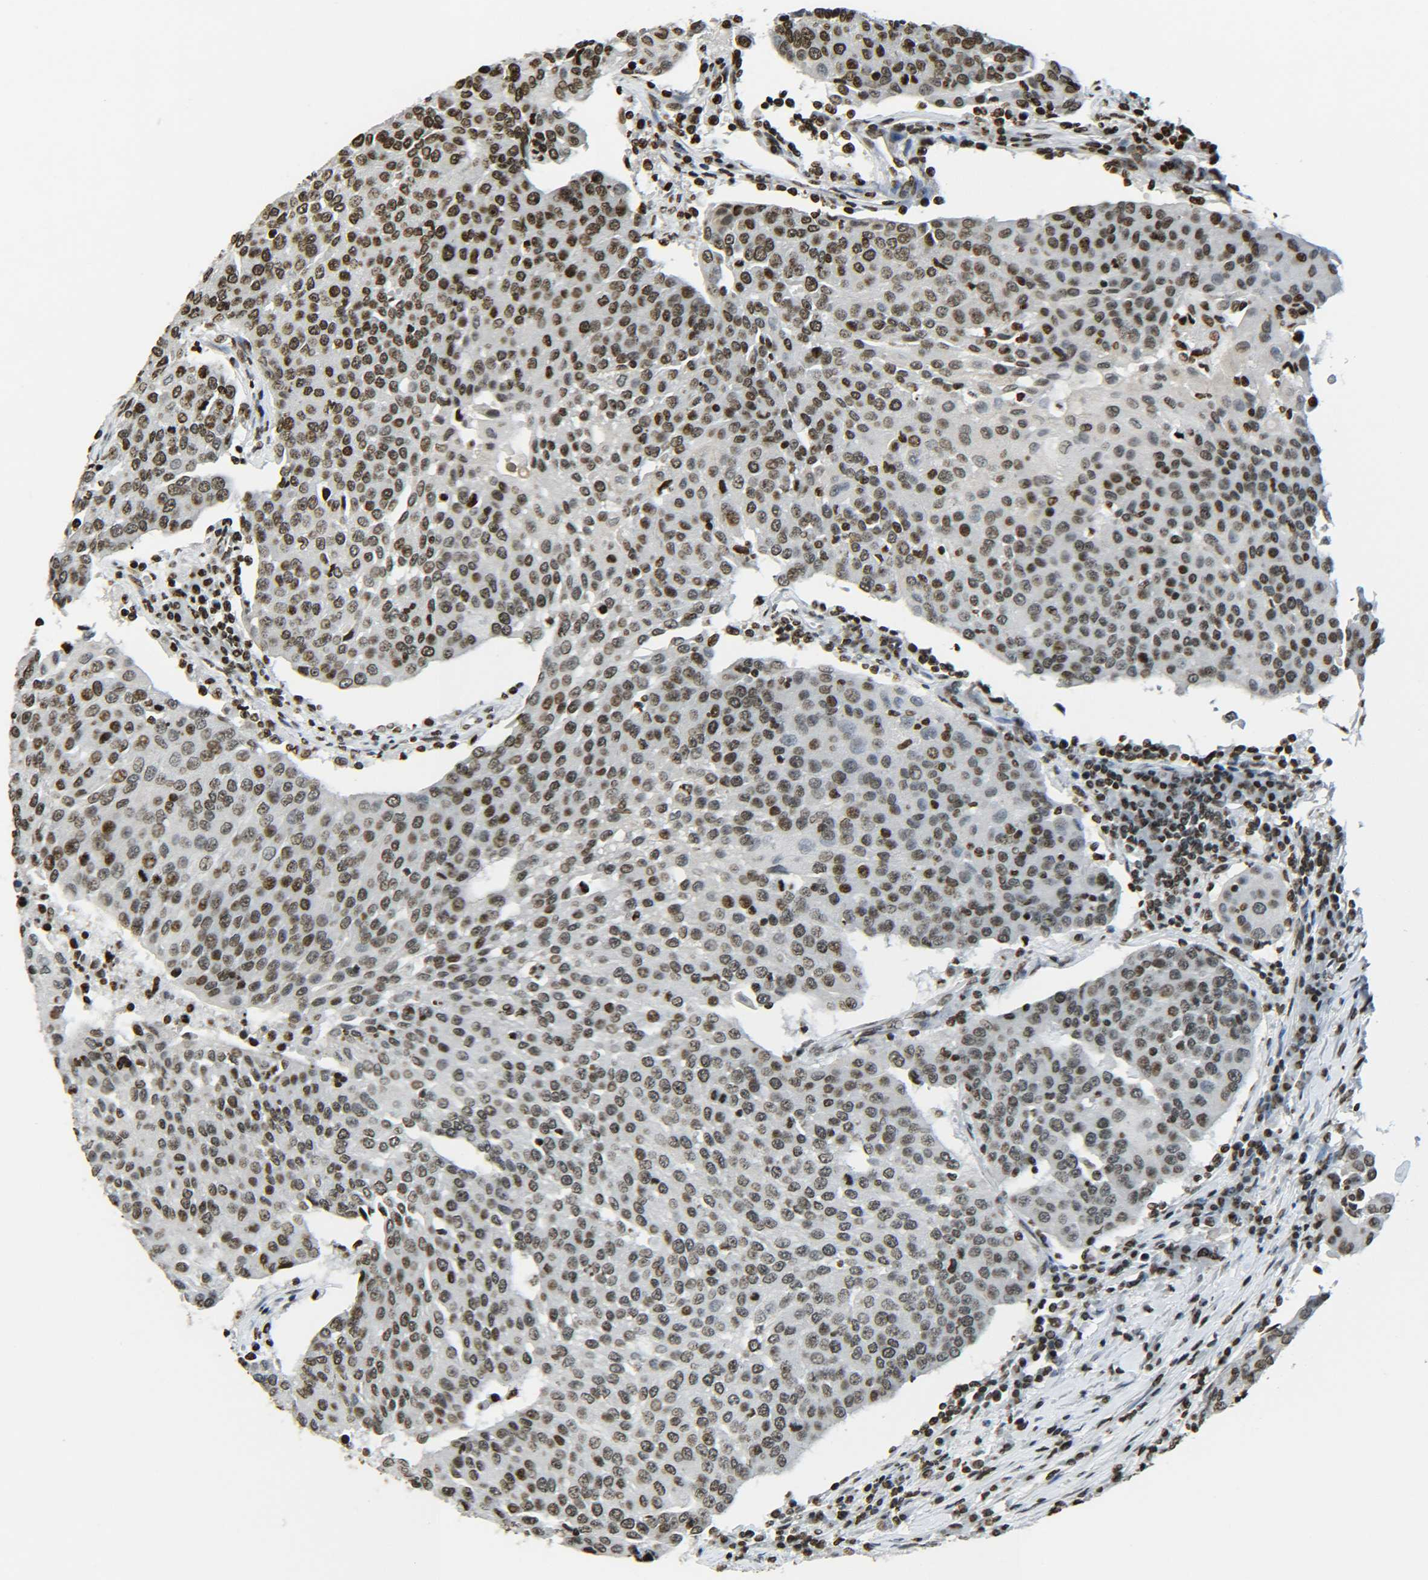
{"staining": {"intensity": "moderate", "quantity": ">75%", "location": "nuclear"}, "tissue": "urothelial cancer", "cell_type": "Tumor cells", "image_type": "cancer", "snomed": [{"axis": "morphology", "description": "Urothelial carcinoma, High grade"}, {"axis": "topography", "description": "Urinary bladder"}], "caption": "Immunohistochemical staining of urothelial cancer reveals medium levels of moderate nuclear positivity in about >75% of tumor cells.", "gene": "H4C16", "patient": {"sex": "female", "age": 85}}